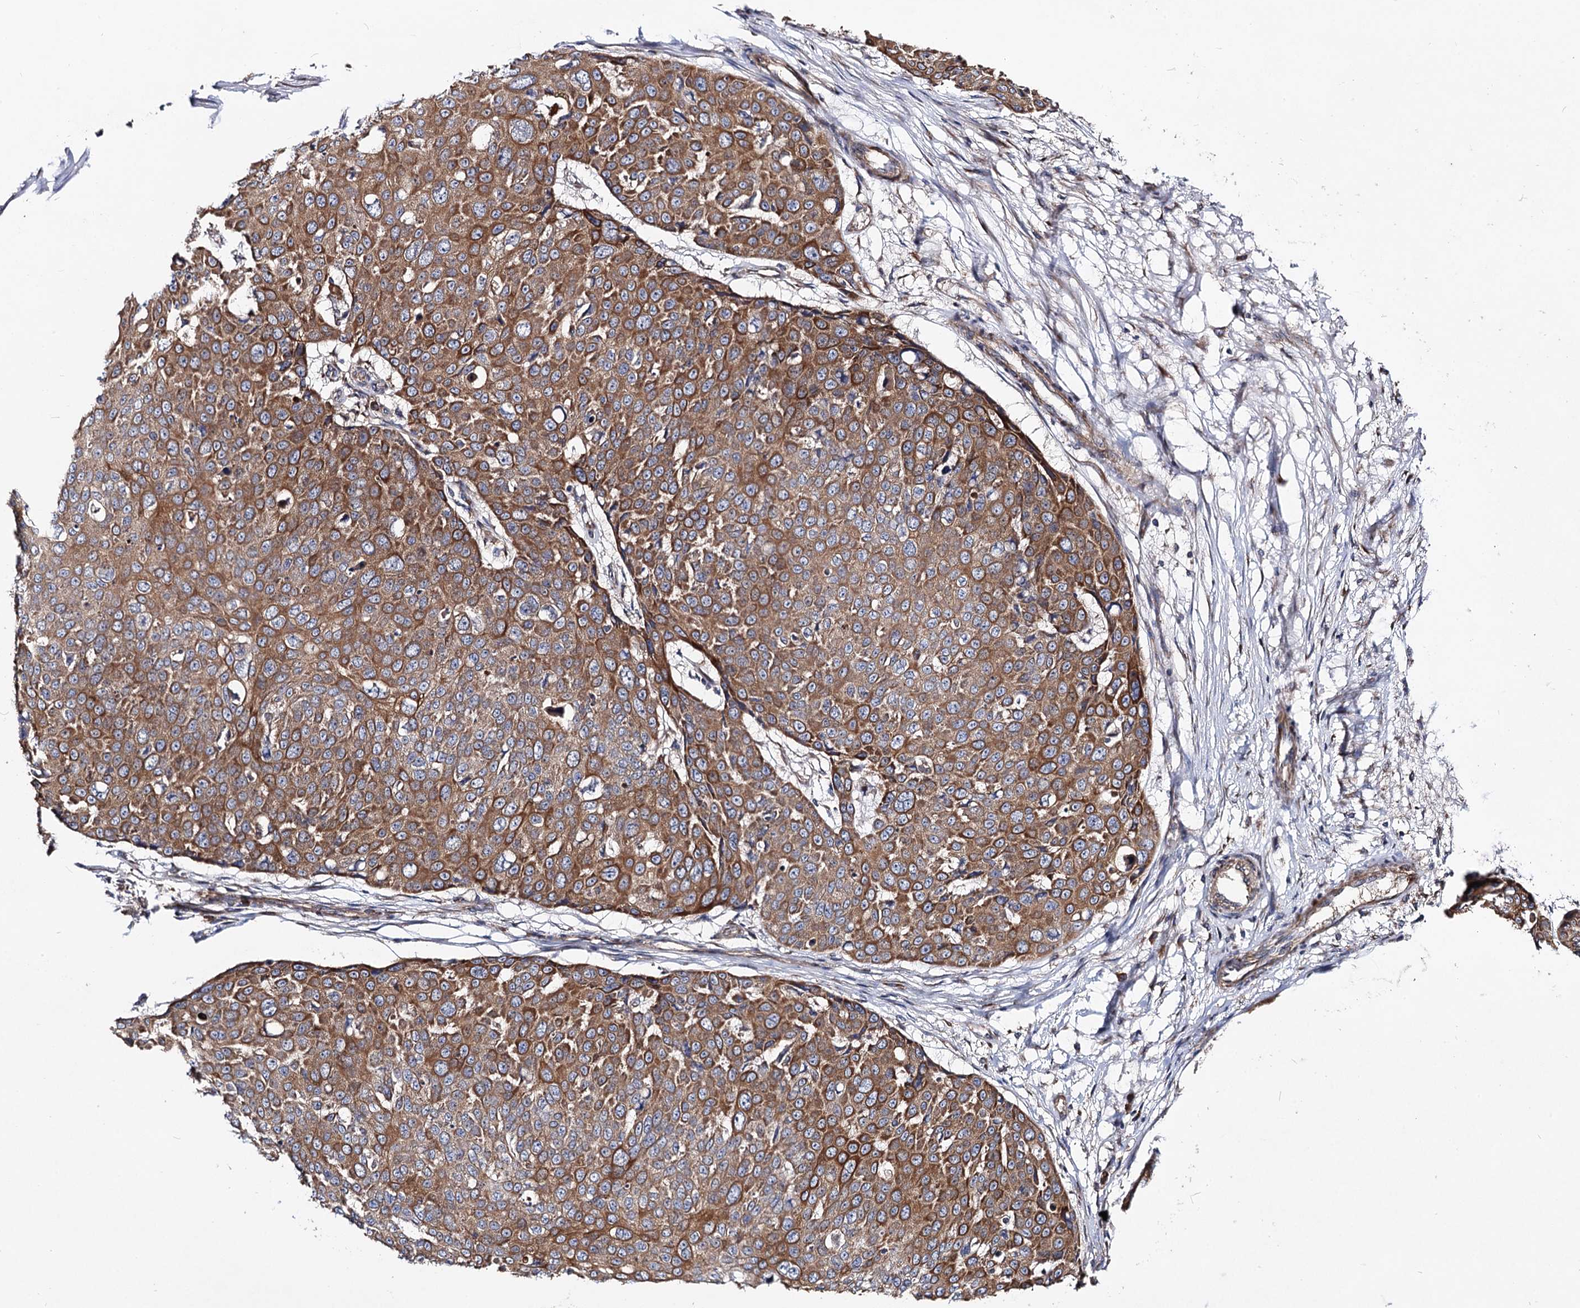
{"staining": {"intensity": "strong", "quantity": "25%-75%", "location": "cytoplasmic/membranous"}, "tissue": "skin cancer", "cell_type": "Tumor cells", "image_type": "cancer", "snomed": [{"axis": "morphology", "description": "Squamous cell carcinoma, NOS"}, {"axis": "topography", "description": "Skin"}], "caption": "High-magnification brightfield microscopy of skin squamous cell carcinoma stained with DAB (3,3'-diaminobenzidine) (brown) and counterstained with hematoxylin (blue). tumor cells exhibit strong cytoplasmic/membranous staining is identified in approximately25%-75% of cells.", "gene": "DYDC1", "patient": {"sex": "male", "age": 71}}